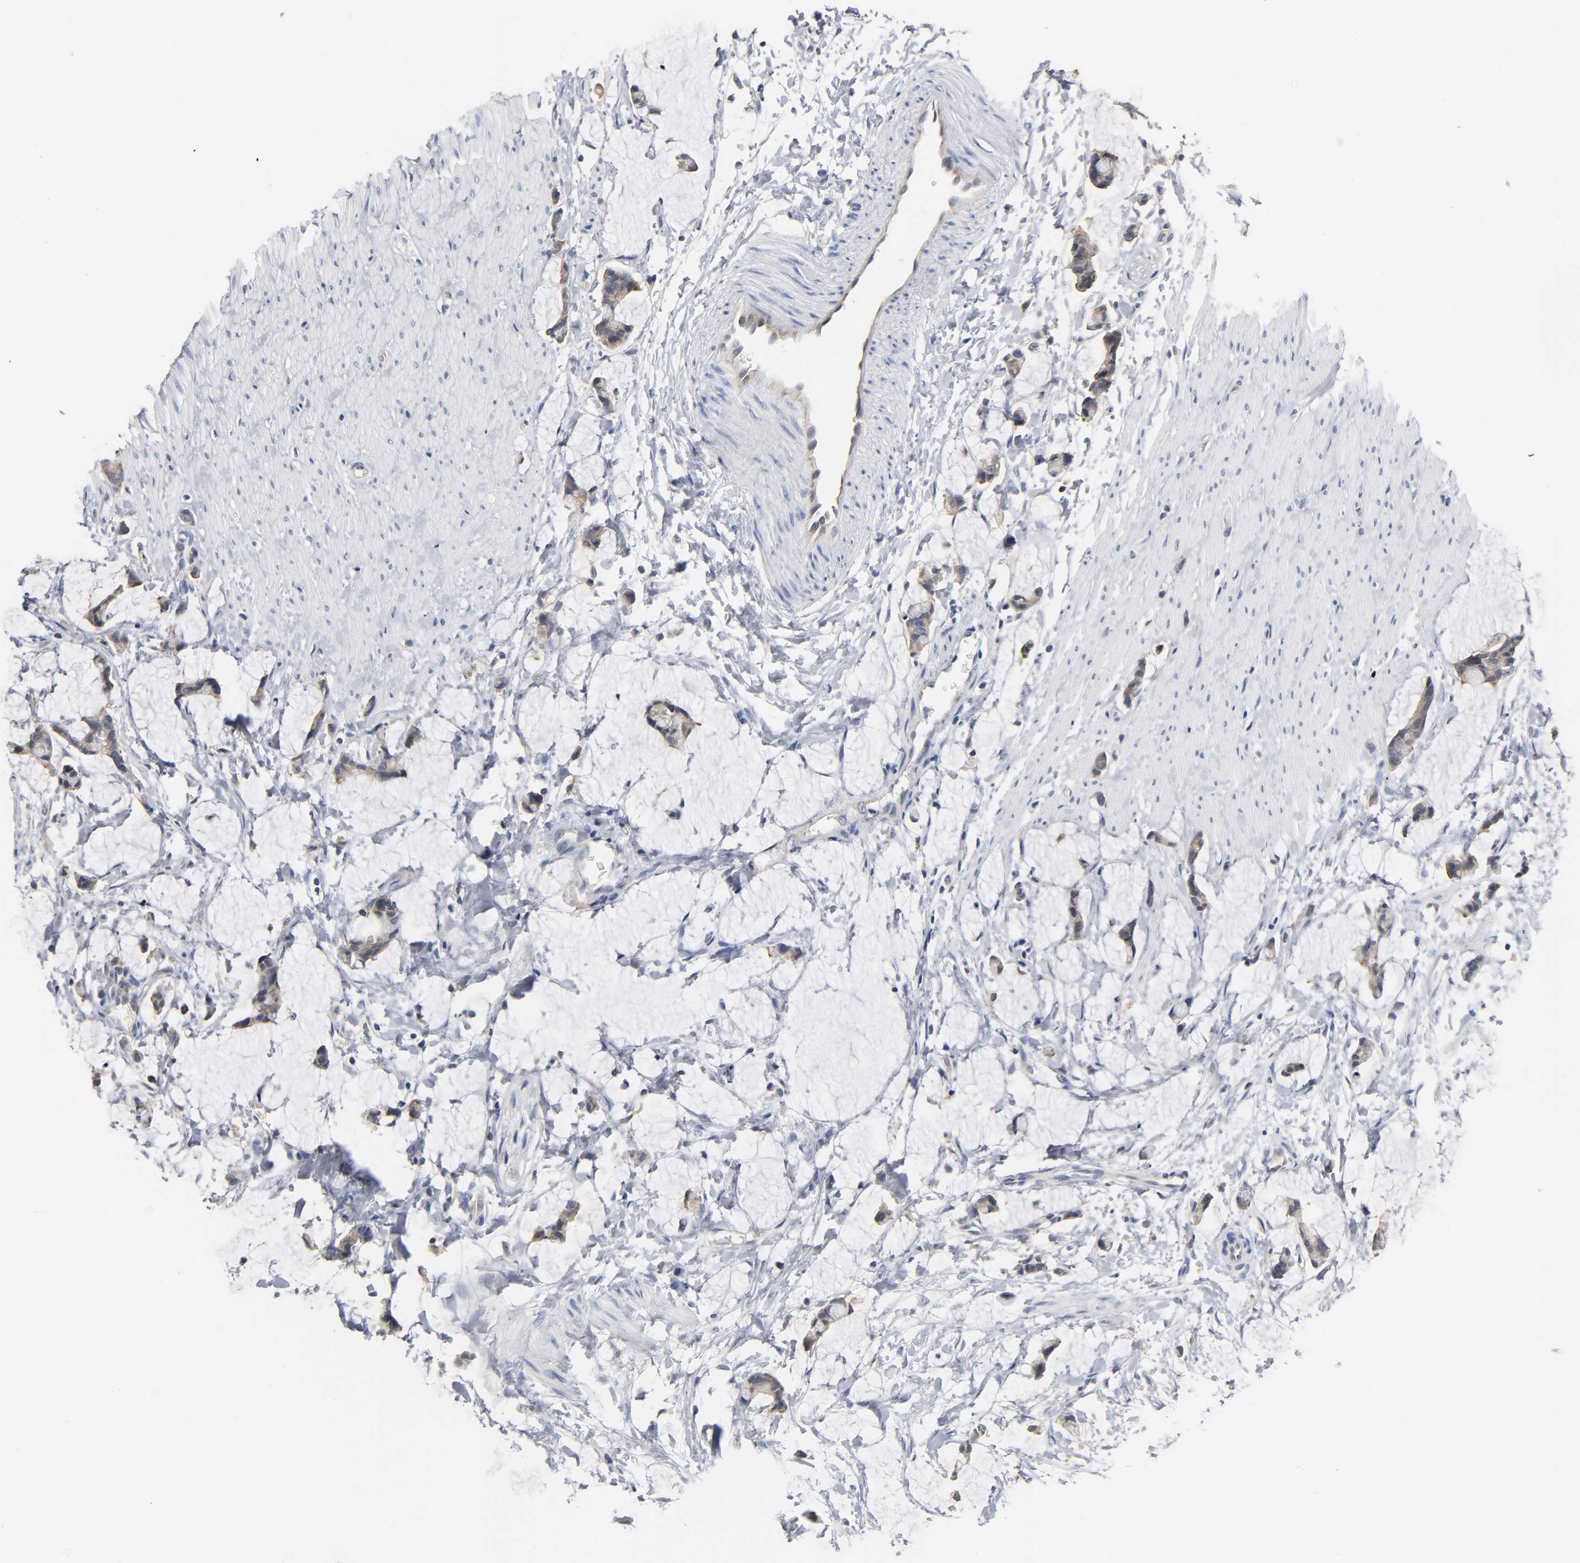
{"staining": {"intensity": "moderate", "quantity": ">75%", "location": "cytoplasmic/membranous"}, "tissue": "colorectal cancer", "cell_type": "Tumor cells", "image_type": "cancer", "snomed": [{"axis": "morphology", "description": "Adenocarcinoma, NOS"}, {"axis": "topography", "description": "Colon"}], "caption": "Protein staining exhibits moderate cytoplasmic/membranous staining in approximately >75% of tumor cells in colorectal cancer (adenocarcinoma). (brown staining indicates protein expression, while blue staining denotes nuclei).", "gene": "FYN", "patient": {"sex": "male", "age": 14}}